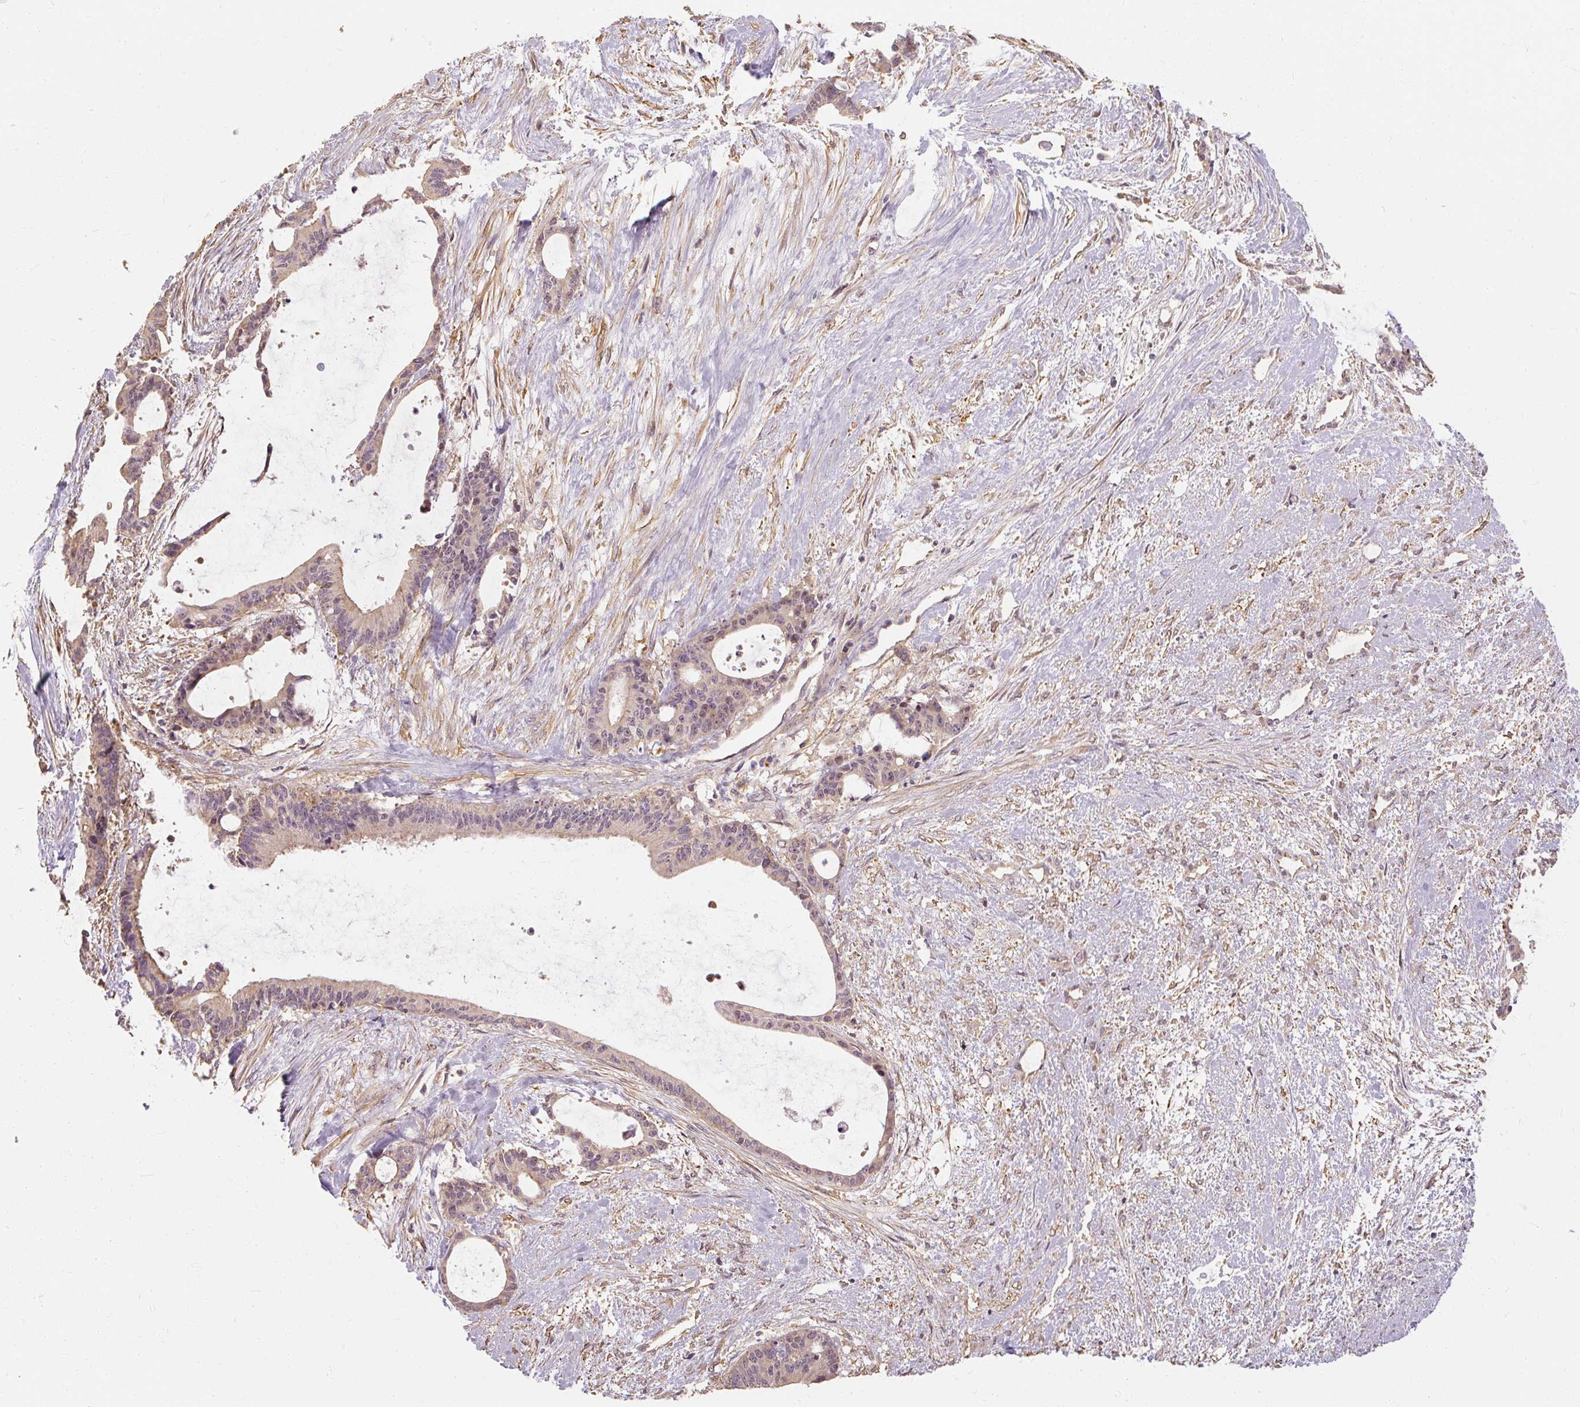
{"staining": {"intensity": "negative", "quantity": "none", "location": "none"}, "tissue": "liver cancer", "cell_type": "Tumor cells", "image_type": "cancer", "snomed": [{"axis": "morphology", "description": "Normal tissue, NOS"}, {"axis": "morphology", "description": "Cholangiocarcinoma"}, {"axis": "topography", "description": "Liver"}, {"axis": "topography", "description": "Peripheral nerve tissue"}], "caption": "Tumor cells show no significant positivity in liver cholangiocarcinoma. (DAB immunohistochemistry visualized using brightfield microscopy, high magnification).", "gene": "RB1CC1", "patient": {"sex": "female", "age": 73}}